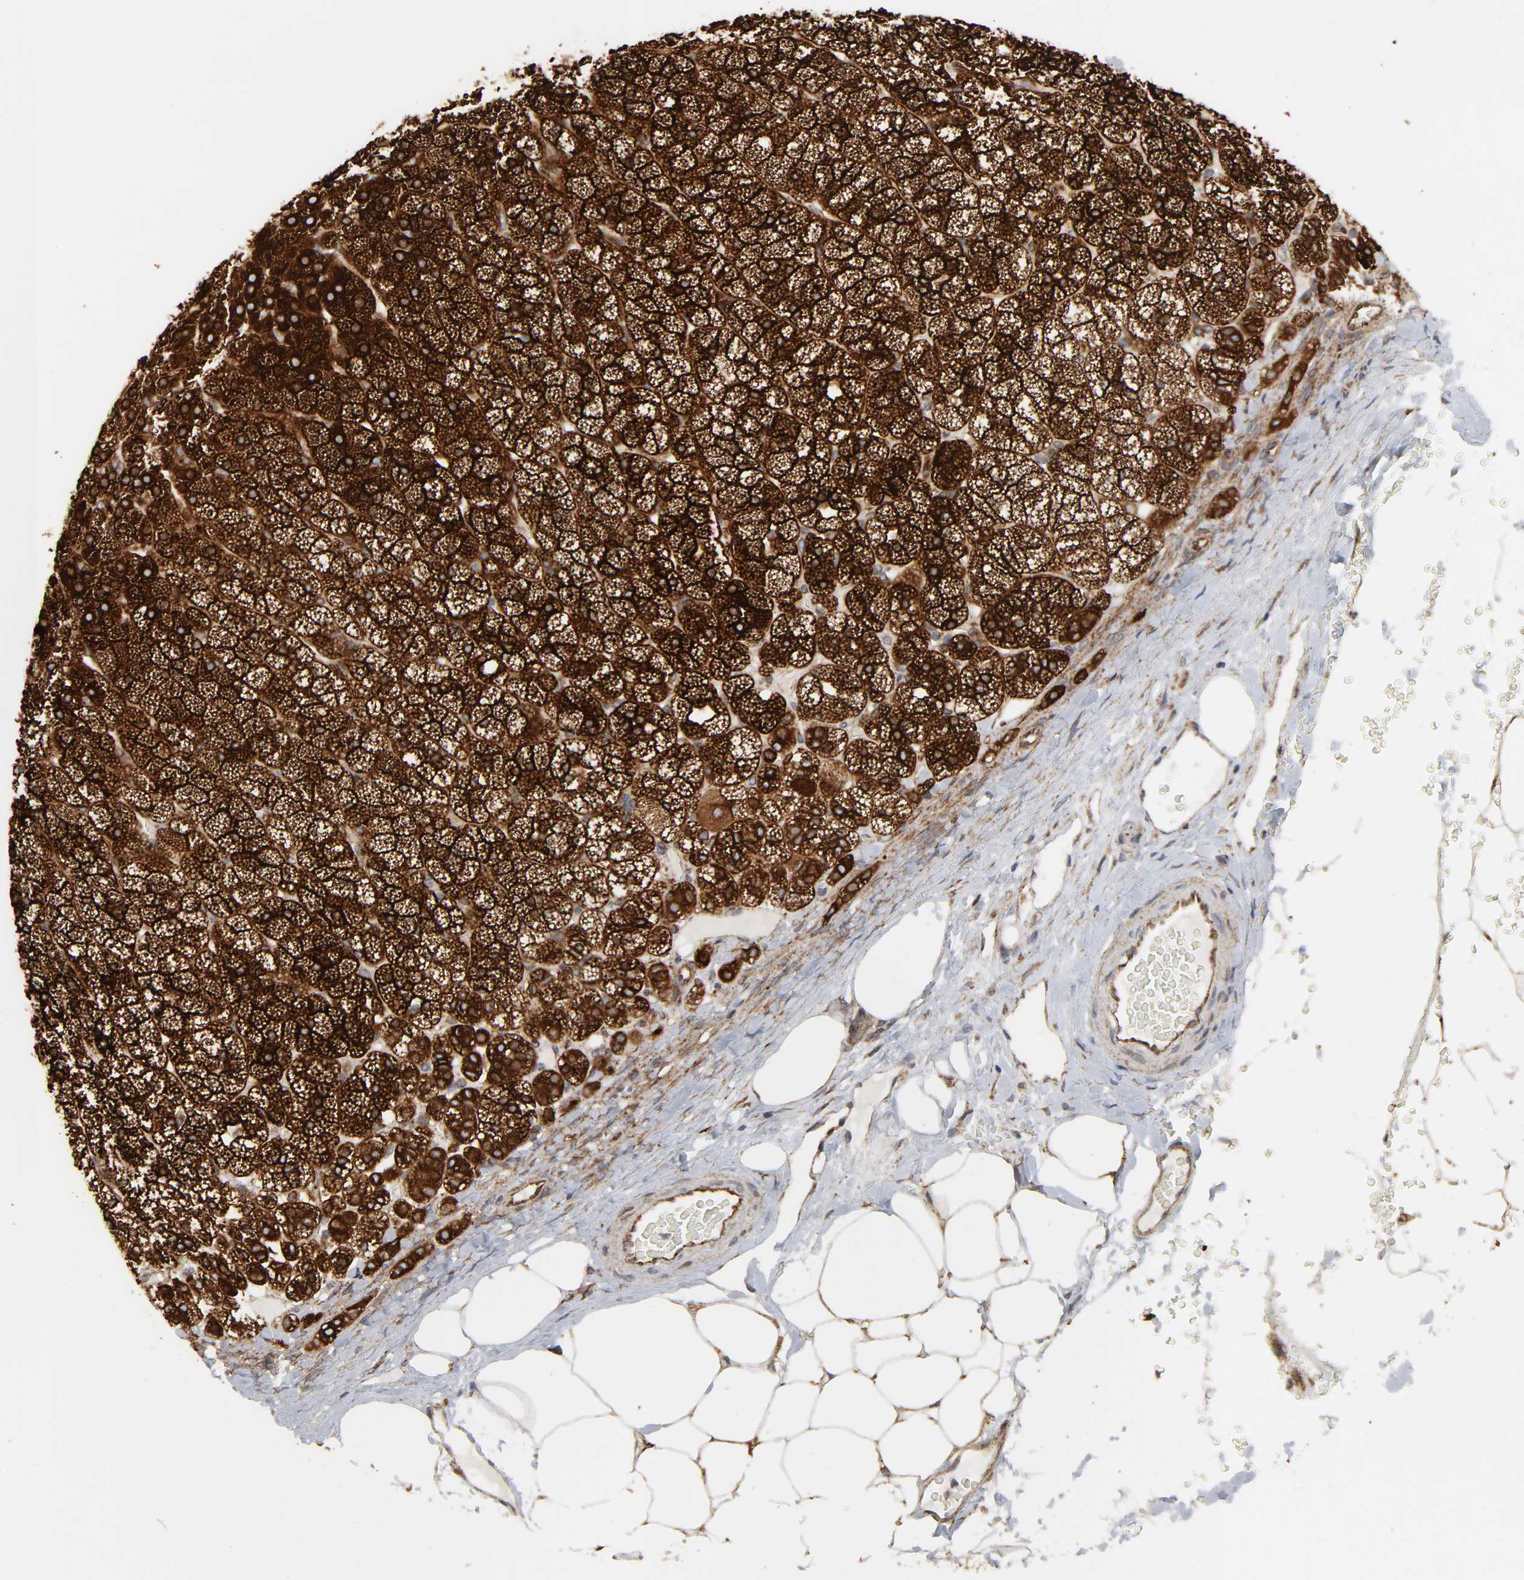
{"staining": {"intensity": "strong", "quantity": ">75%", "location": "cytoplasmic/membranous"}, "tissue": "adrenal gland", "cell_type": "Glandular cells", "image_type": "normal", "snomed": [{"axis": "morphology", "description": "Normal tissue, NOS"}, {"axis": "topography", "description": "Adrenal gland"}], "caption": "About >75% of glandular cells in unremarkable adrenal gland show strong cytoplasmic/membranous protein positivity as visualized by brown immunohistochemical staining.", "gene": "POR", "patient": {"sex": "male", "age": 35}}